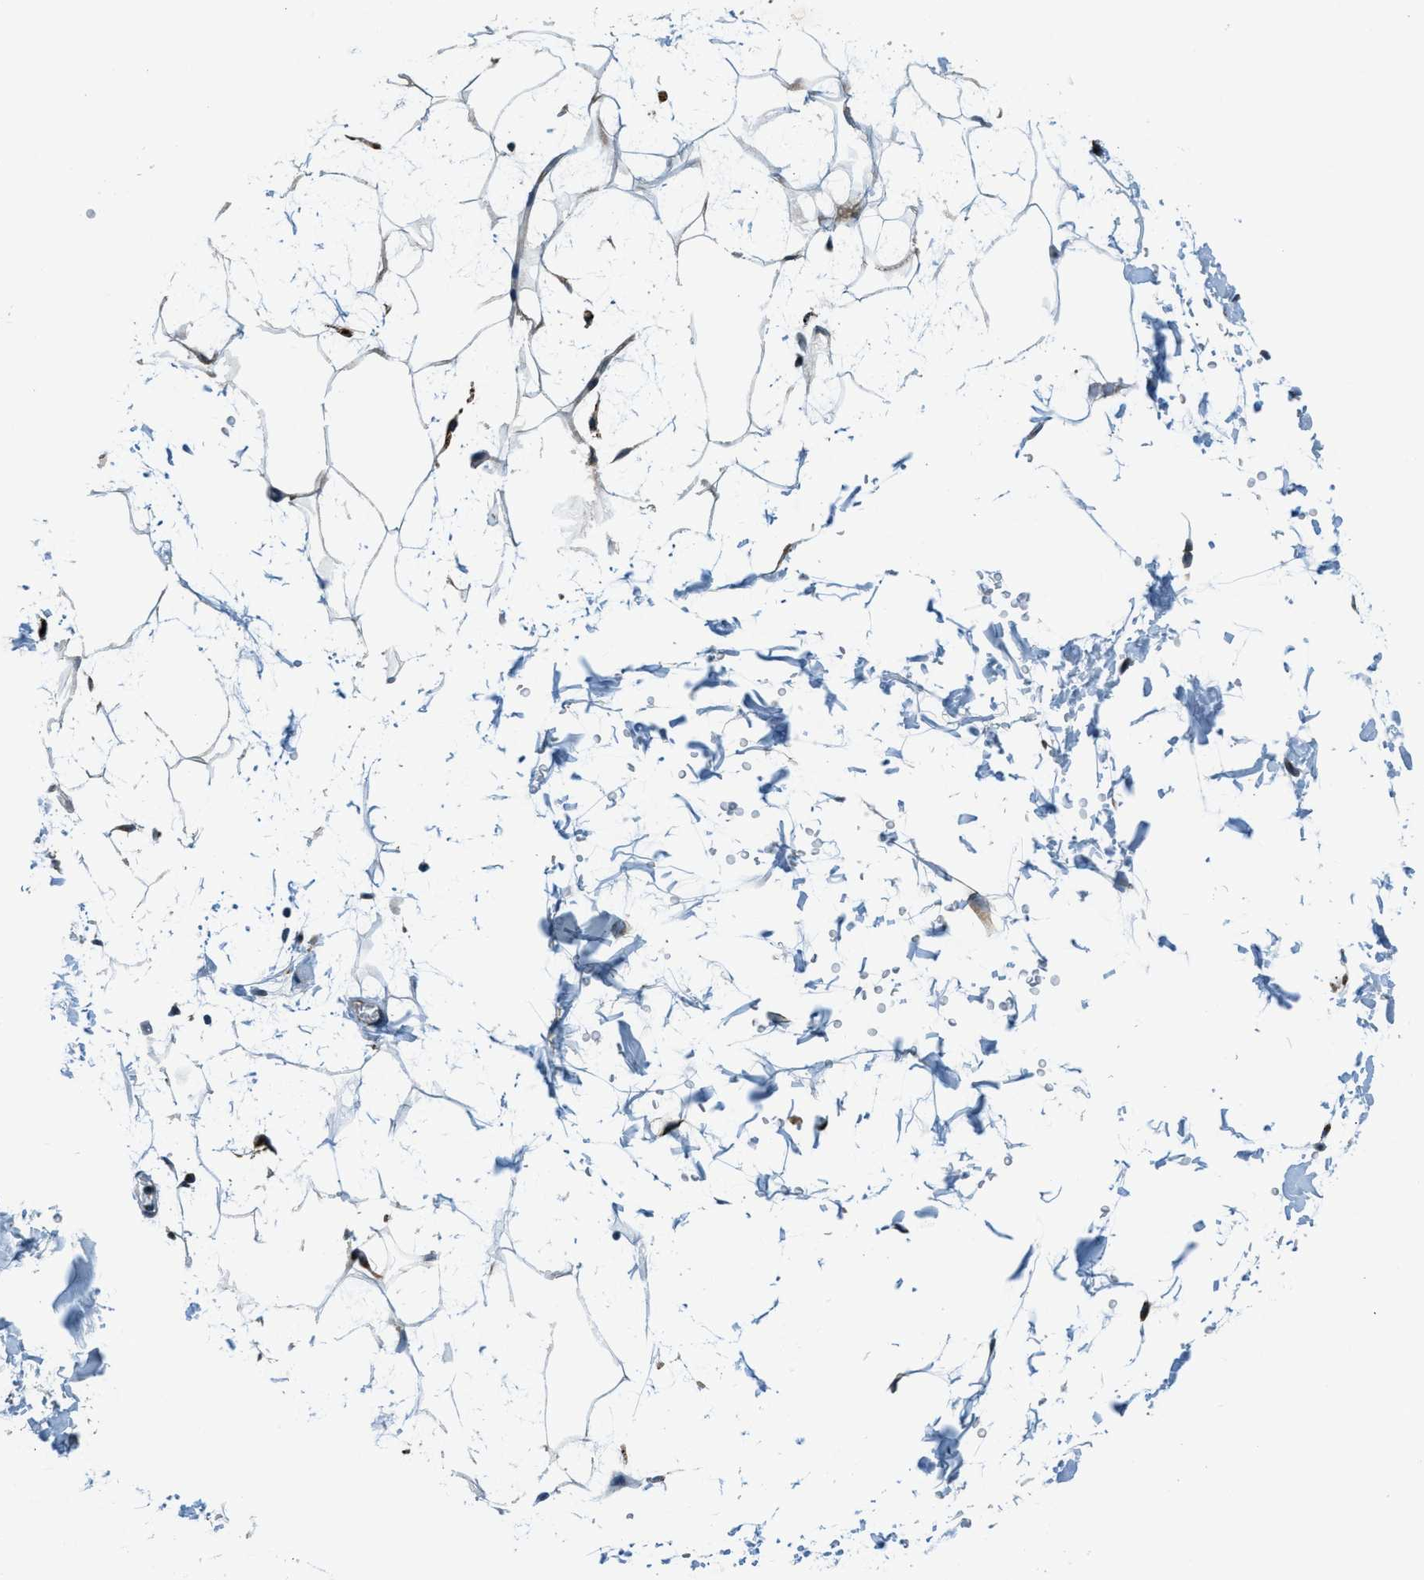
{"staining": {"intensity": "negative", "quantity": "none", "location": "none"}, "tissue": "adipose tissue", "cell_type": "Adipocytes", "image_type": "normal", "snomed": [{"axis": "morphology", "description": "Normal tissue, NOS"}, {"axis": "topography", "description": "Soft tissue"}], "caption": "Adipocytes are negative for protein expression in benign human adipose tissue. (Stains: DAB immunohistochemistry (IHC) with hematoxylin counter stain, Microscopy: brightfield microscopy at high magnification).", "gene": "GINM1", "patient": {"sex": "male", "age": 72}}